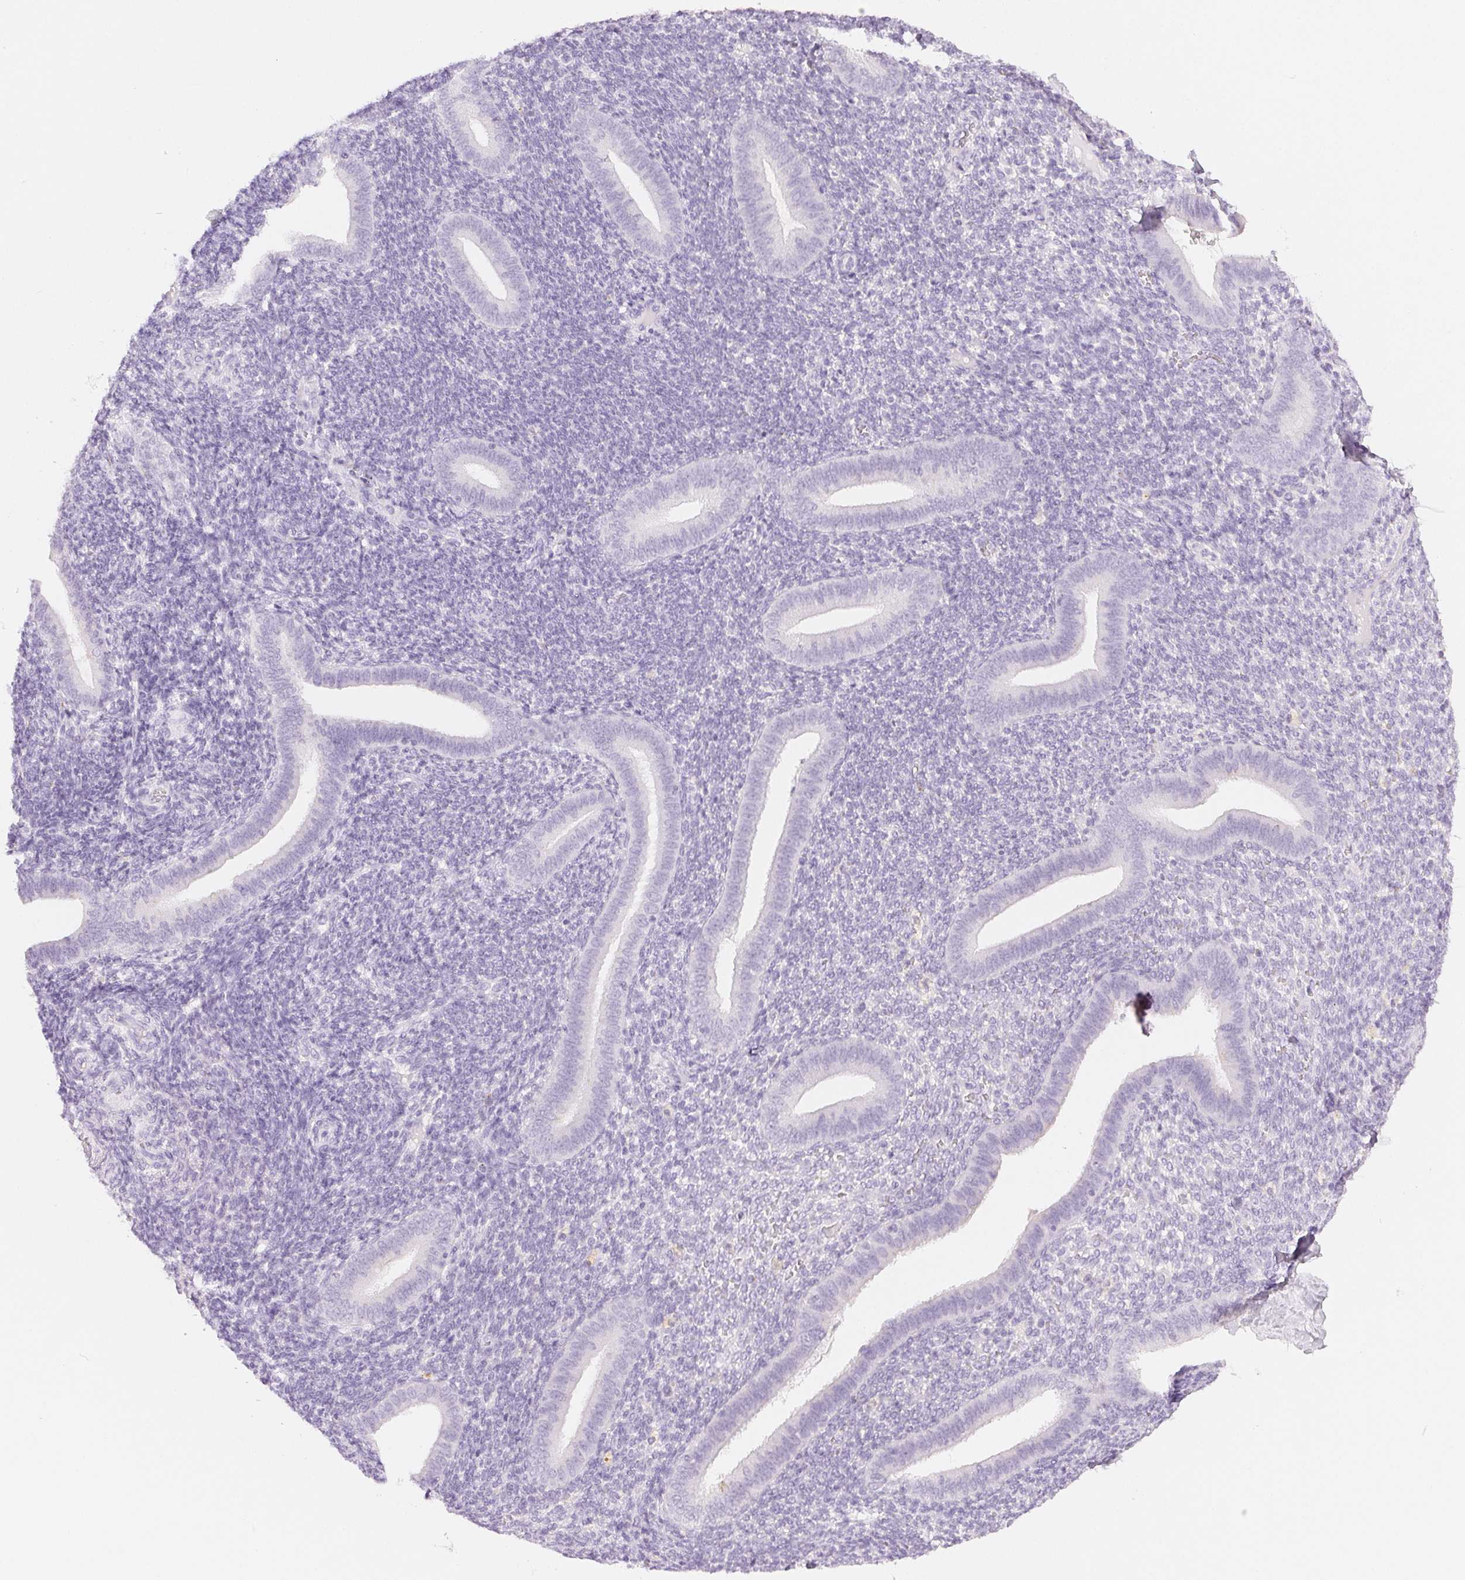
{"staining": {"intensity": "negative", "quantity": "none", "location": "none"}, "tissue": "endometrium", "cell_type": "Cells in endometrial stroma", "image_type": "normal", "snomed": [{"axis": "morphology", "description": "Normal tissue, NOS"}, {"axis": "topography", "description": "Endometrium"}], "caption": "Human endometrium stained for a protein using immunohistochemistry shows no expression in cells in endometrial stroma.", "gene": "SLC5A2", "patient": {"sex": "female", "age": 25}}